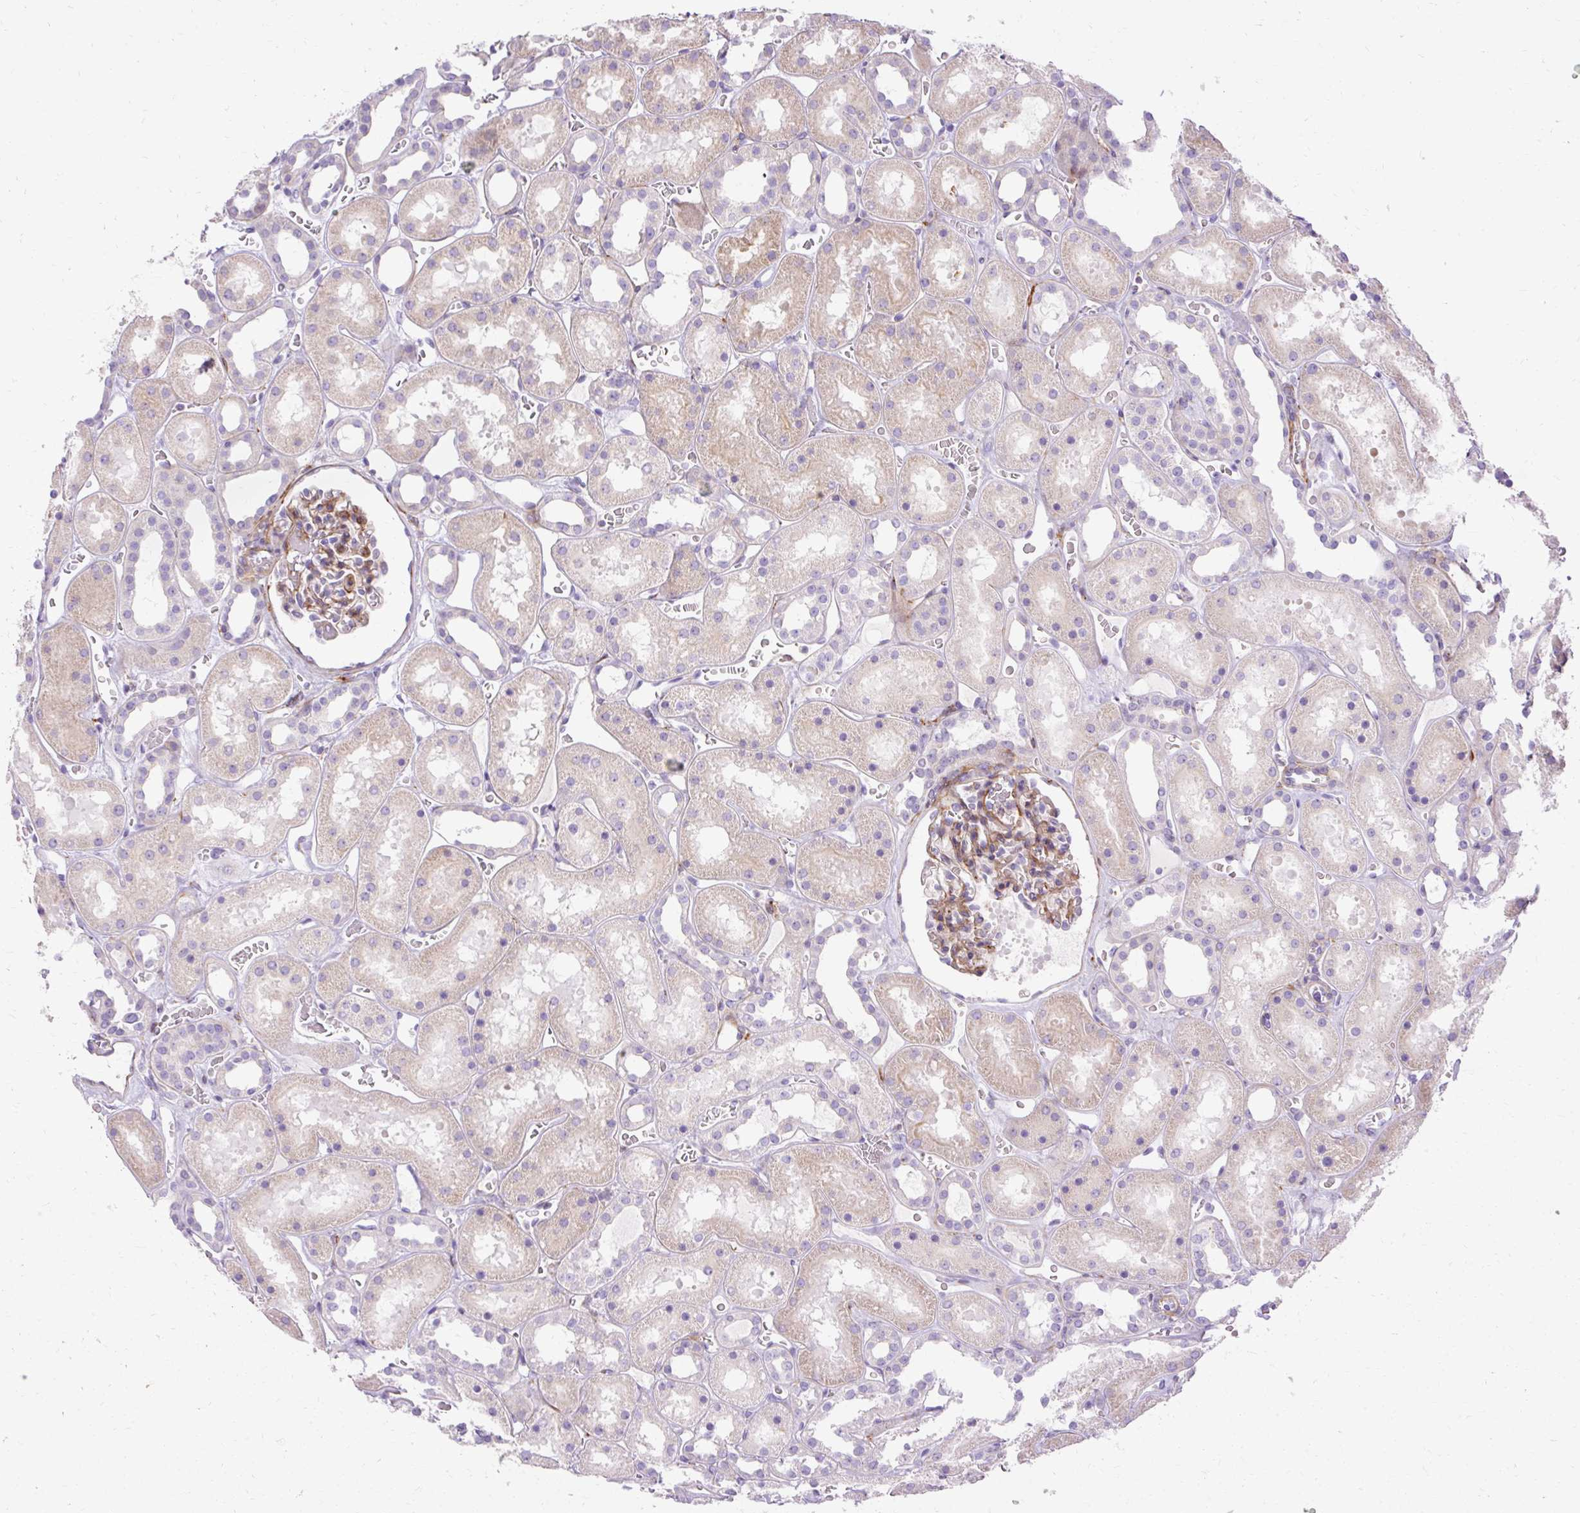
{"staining": {"intensity": "moderate", "quantity": "25%-75%", "location": "cytoplasmic/membranous"}, "tissue": "kidney", "cell_type": "Cells in glomeruli", "image_type": "normal", "snomed": [{"axis": "morphology", "description": "Normal tissue, NOS"}, {"axis": "topography", "description": "Kidney"}], "caption": "A brown stain shows moderate cytoplasmic/membranous expression of a protein in cells in glomeruli of normal kidney. (DAB = brown stain, brightfield microscopy at high magnification).", "gene": "CORO7", "patient": {"sex": "female", "age": 41}}